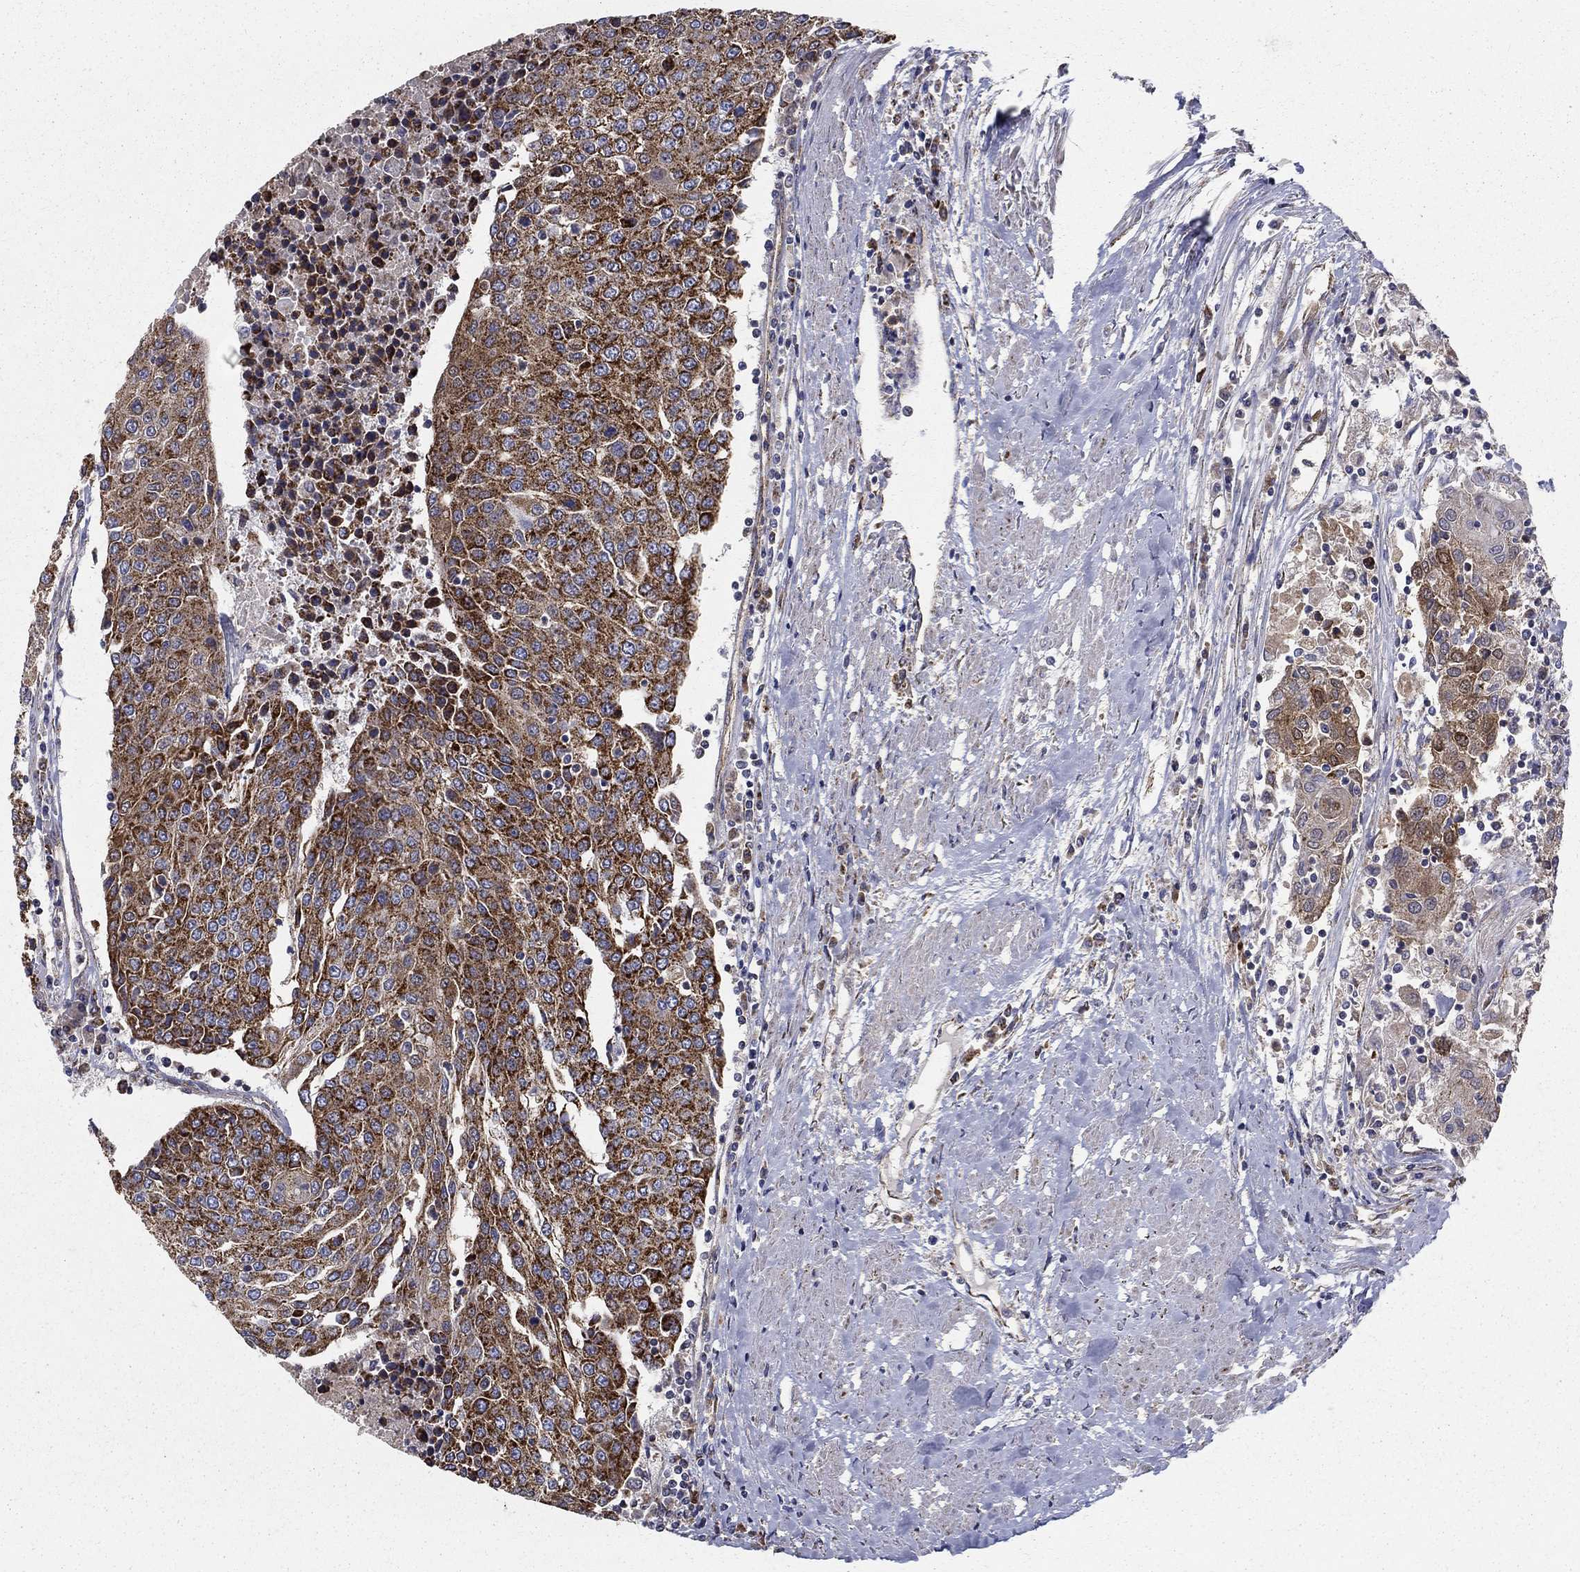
{"staining": {"intensity": "strong", "quantity": "25%-75%", "location": "cytoplasmic/membranous"}, "tissue": "urothelial cancer", "cell_type": "Tumor cells", "image_type": "cancer", "snomed": [{"axis": "morphology", "description": "Urothelial carcinoma, High grade"}, {"axis": "topography", "description": "Urinary bladder"}], "caption": "IHC of urothelial cancer demonstrates high levels of strong cytoplasmic/membranous expression in approximately 25%-75% of tumor cells. The staining is performed using DAB (3,3'-diaminobenzidine) brown chromogen to label protein expression. The nuclei are counter-stained blue using hematoxylin.", "gene": "GCSH", "patient": {"sex": "female", "age": 85}}